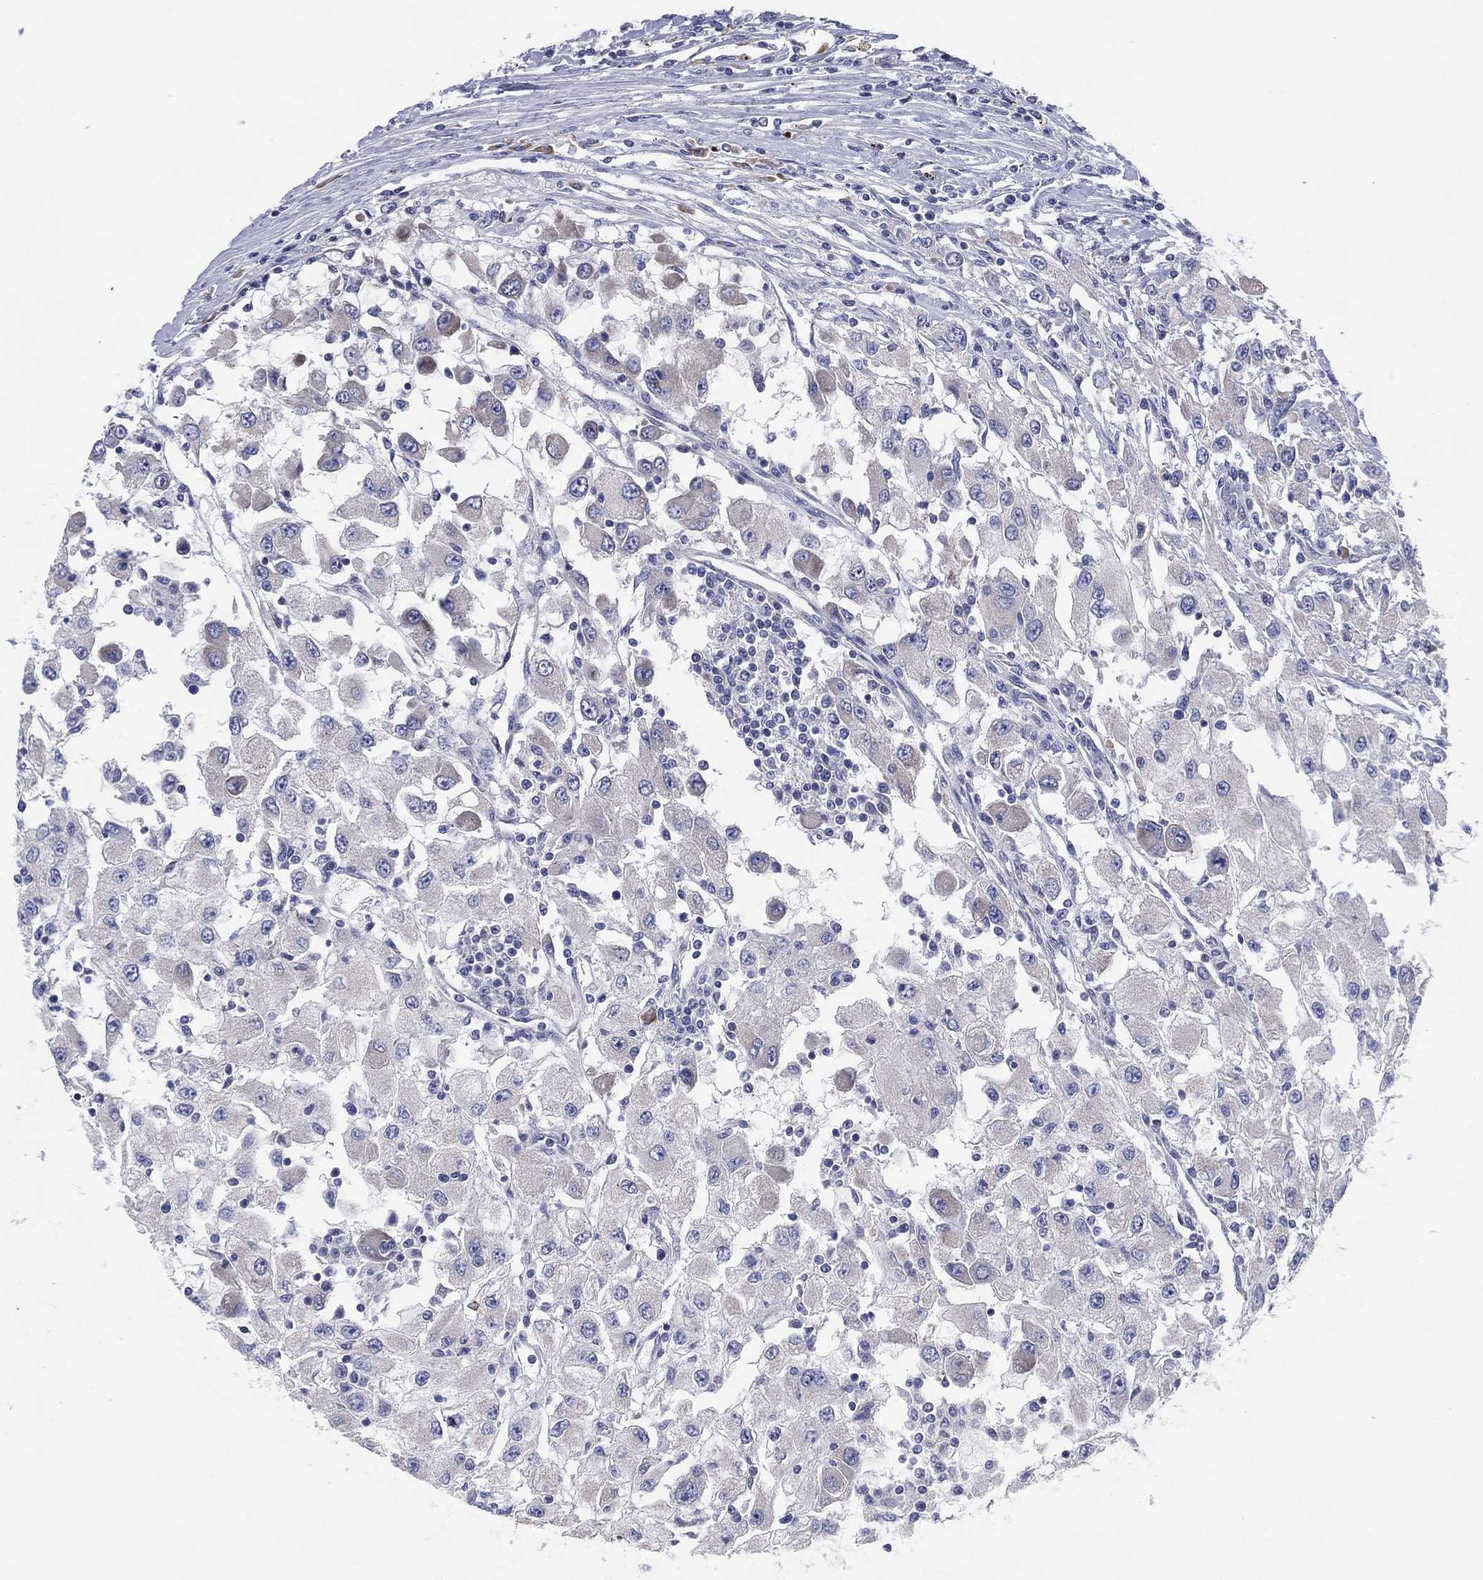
{"staining": {"intensity": "negative", "quantity": "none", "location": "none"}, "tissue": "renal cancer", "cell_type": "Tumor cells", "image_type": "cancer", "snomed": [{"axis": "morphology", "description": "Adenocarcinoma, NOS"}, {"axis": "topography", "description": "Kidney"}], "caption": "DAB immunohistochemical staining of human renal adenocarcinoma shows no significant positivity in tumor cells. (DAB immunohistochemistry (IHC) visualized using brightfield microscopy, high magnification).", "gene": "TMEM40", "patient": {"sex": "female", "age": 67}}